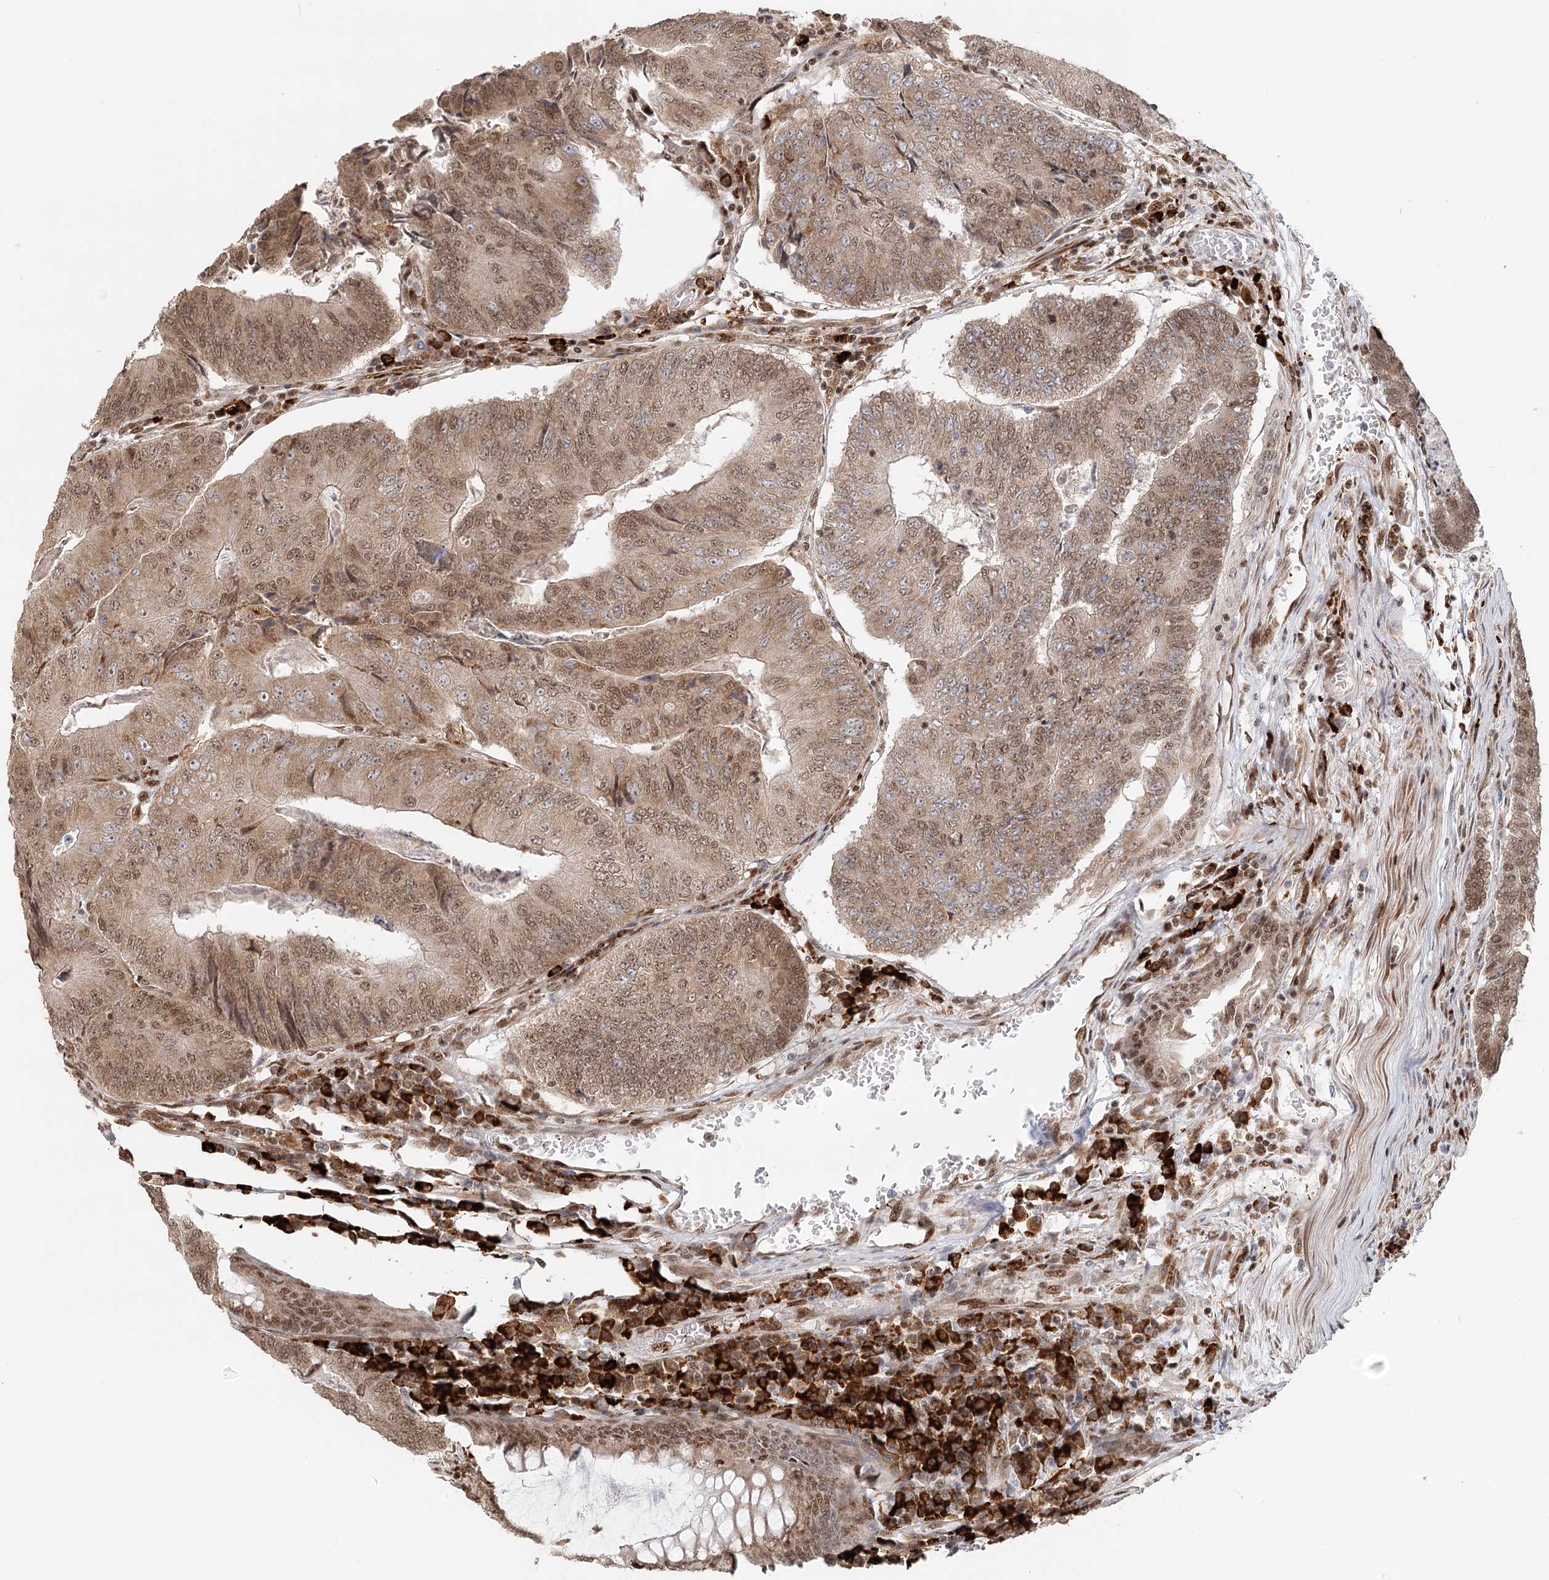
{"staining": {"intensity": "moderate", "quantity": ">75%", "location": "cytoplasmic/membranous,nuclear"}, "tissue": "colorectal cancer", "cell_type": "Tumor cells", "image_type": "cancer", "snomed": [{"axis": "morphology", "description": "Adenocarcinoma, NOS"}, {"axis": "topography", "description": "Colon"}], "caption": "Protein analysis of adenocarcinoma (colorectal) tissue reveals moderate cytoplasmic/membranous and nuclear staining in about >75% of tumor cells.", "gene": "BNIP5", "patient": {"sex": "female", "age": 67}}